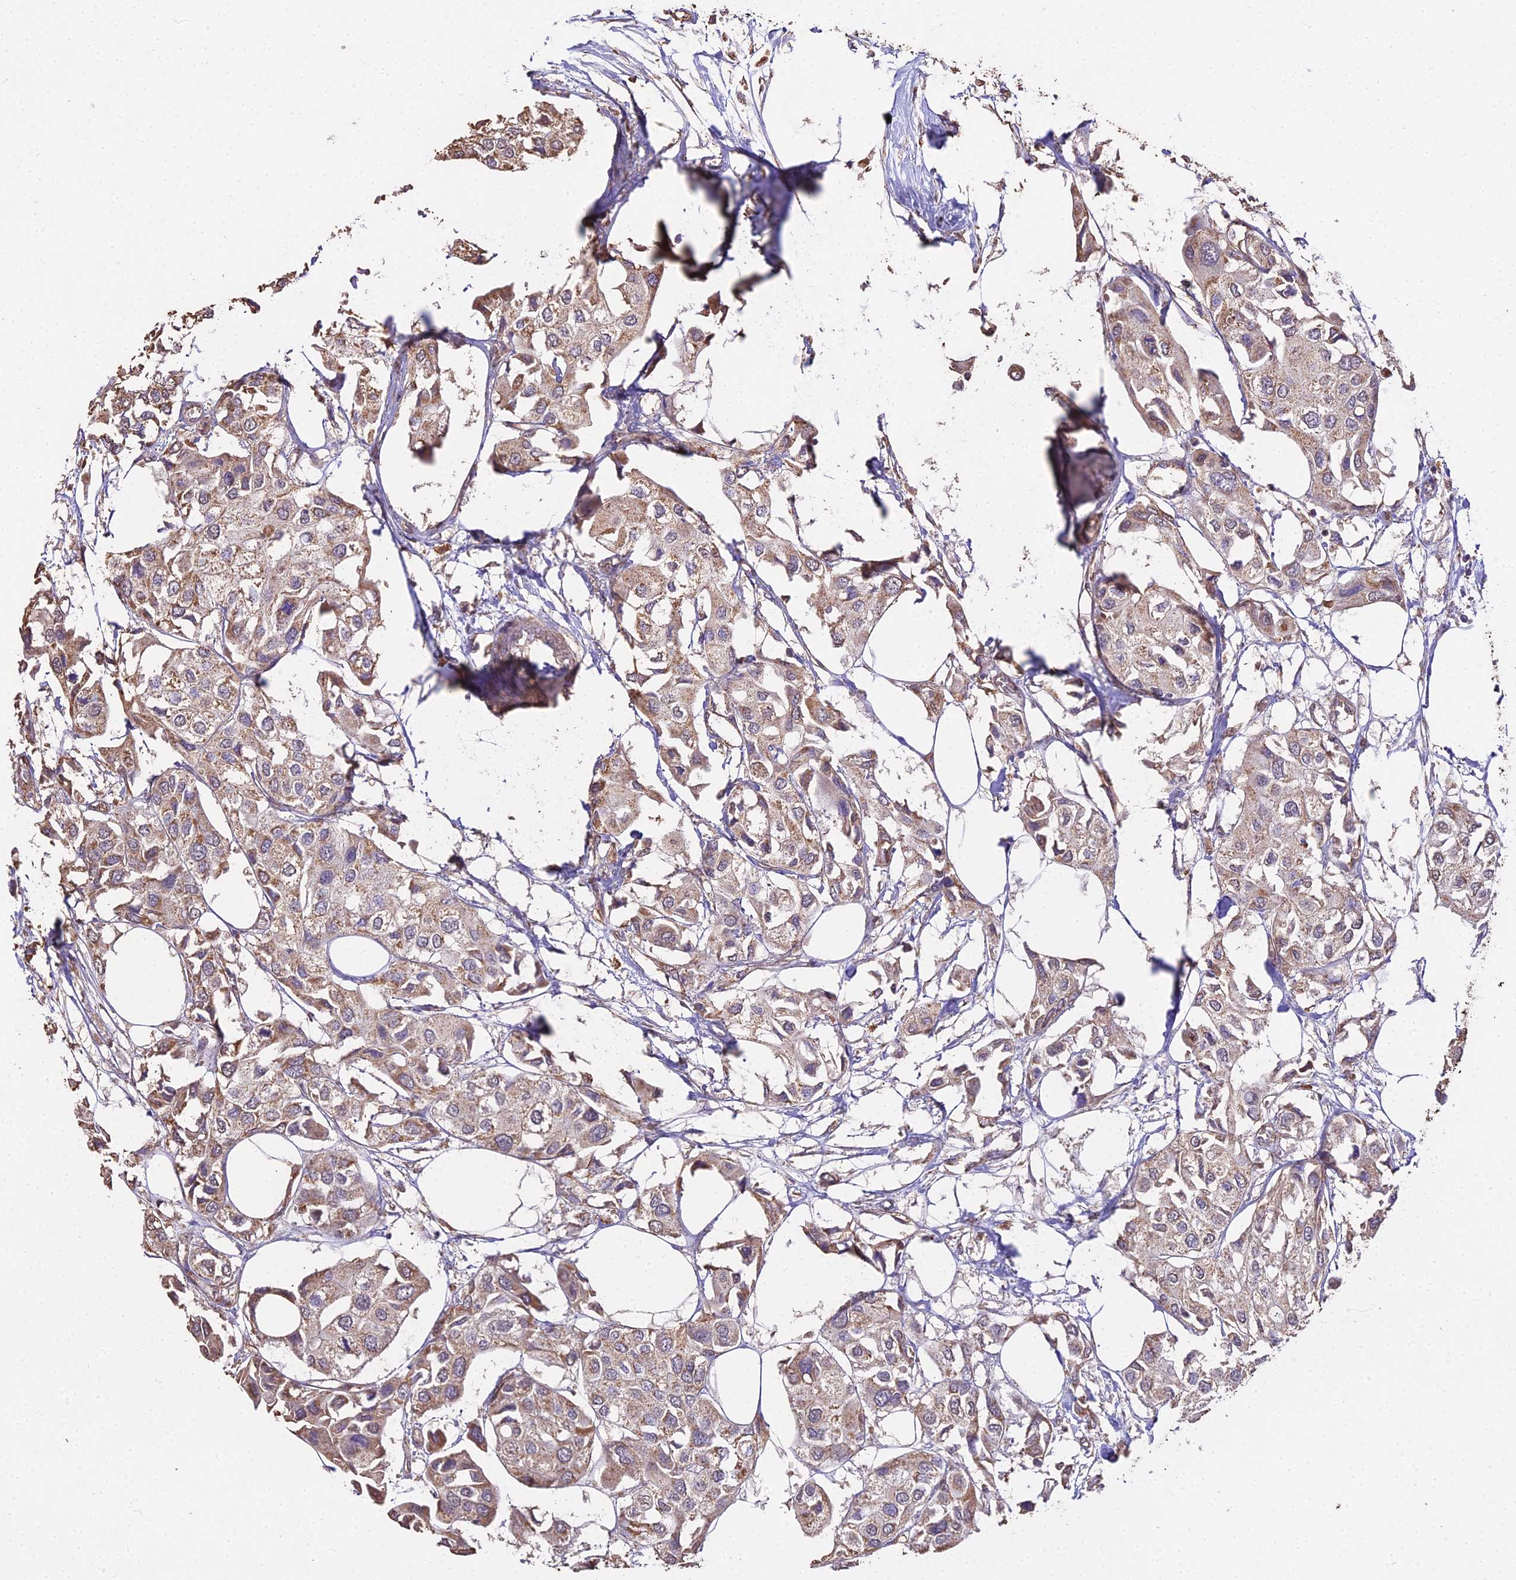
{"staining": {"intensity": "weak", "quantity": ">75%", "location": "cytoplasmic/membranous"}, "tissue": "urothelial cancer", "cell_type": "Tumor cells", "image_type": "cancer", "snomed": [{"axis": "morphology", "description": "Urothelial carcinoma, High grade"}, {"axis": "topography", "description": "Urinary bladder"}], "caption": "Immunohistochemical staining of human urothelial carcinoma (high-grade) demonstrates low levels of weak cytoplasmic/membranous positivity in approximately >75% of tumor cells. Nuclei are stained in blue.", "gene": "METTL13", "patient": {"sex": "male", "age": 64}}